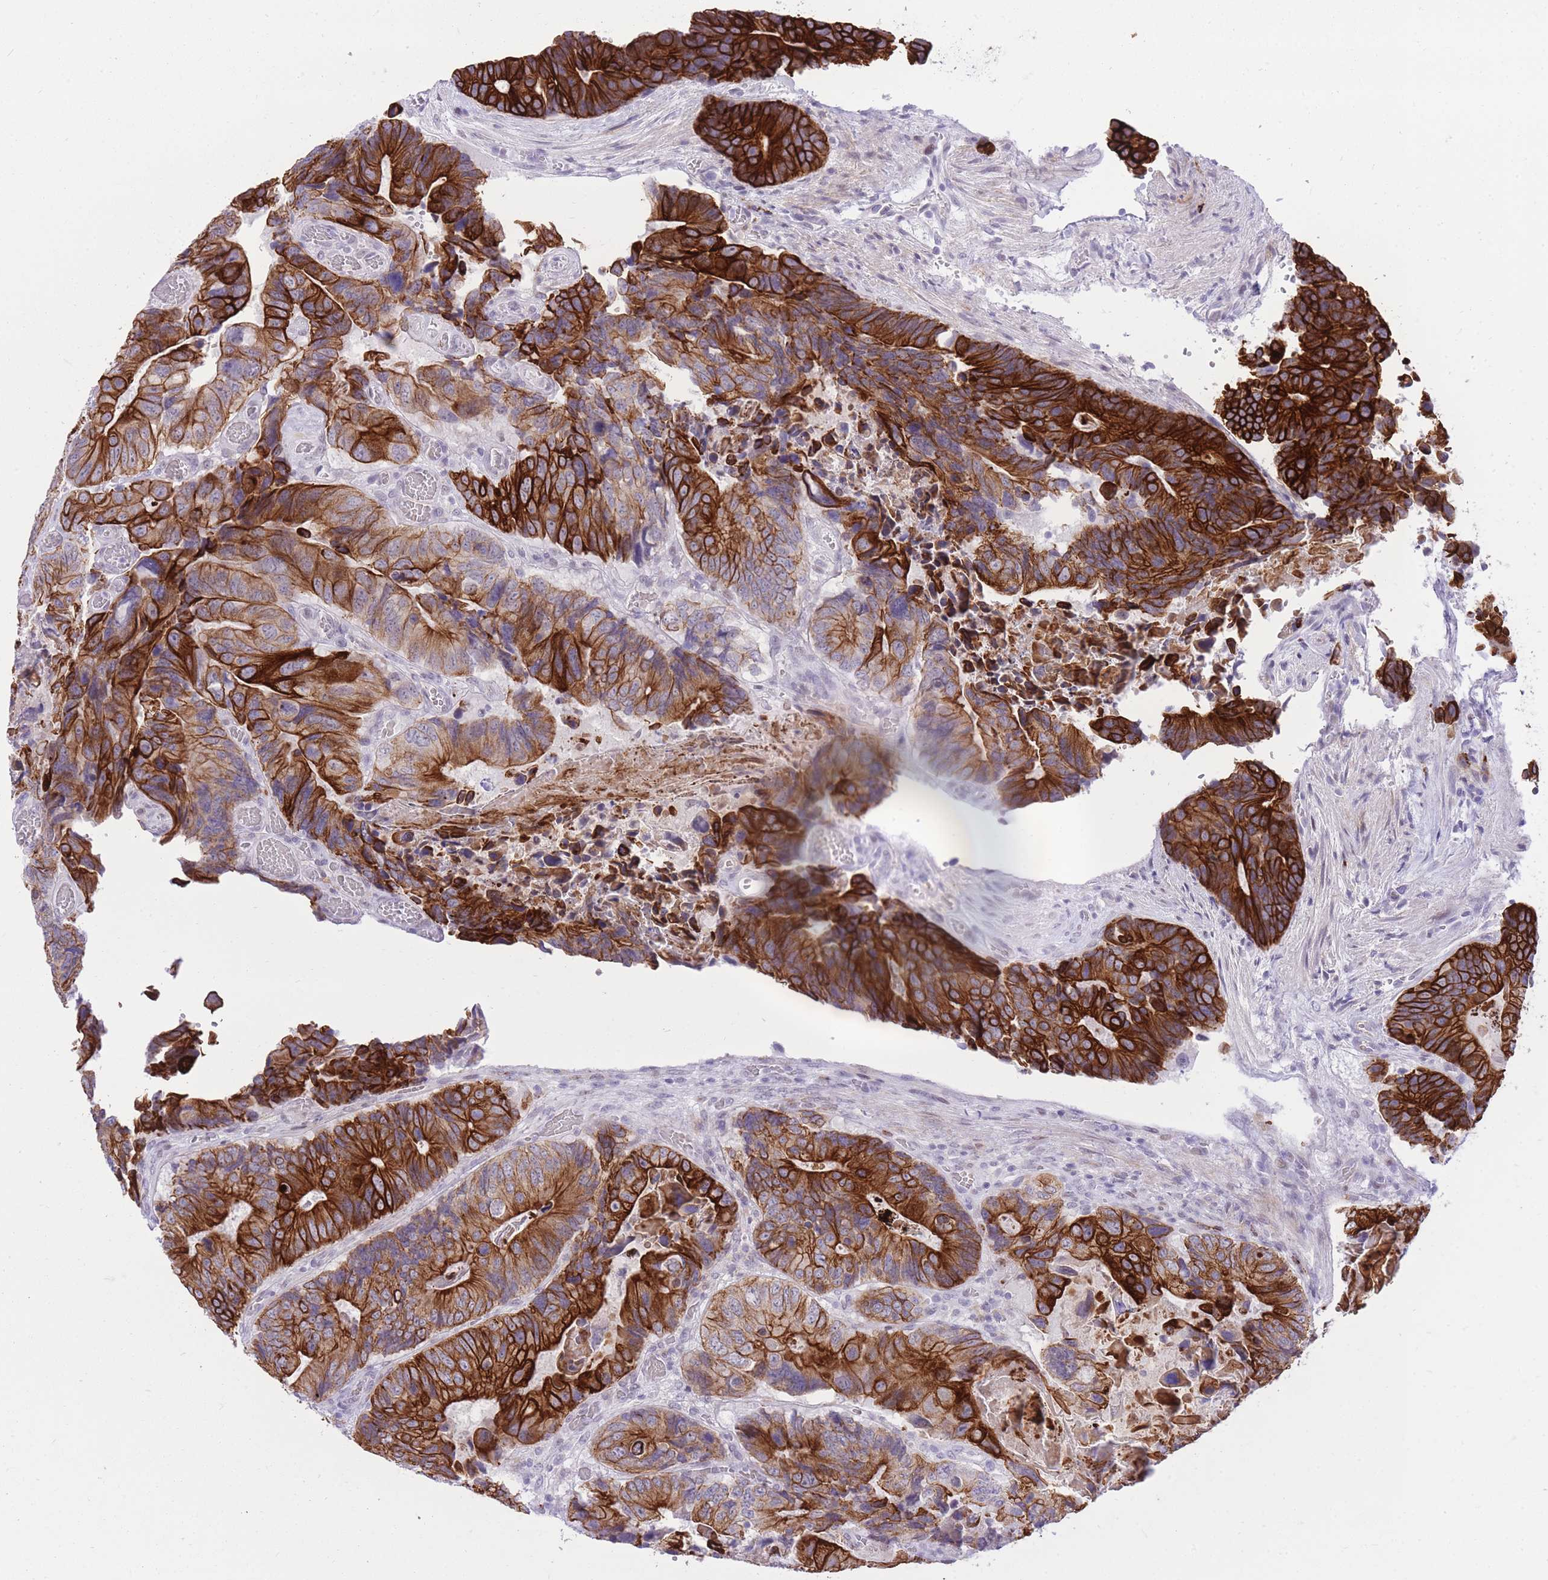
{"staining": {"intensity": "strong", "quantity": ">75%", "location": "cytoplasmic/membranous"}, "tissue": "colorectal cancer", "cell_type": "Tumor cells", "image_type": "cancer", "snomed": [{"axis": "morphology", "description": "Adenocarcinoma, NOS"}, {"axis": "topography", "description": "Colon"}], "caption": "Immunohistochemistry (IHC) of human adenocarcinoma (colorectal) shows high levels of strong cytoplasmic/membranous staining in approximately >75% of tumor cells.", "gene": "MEIS3", "patient": {"sex": "male", "age": 84}}